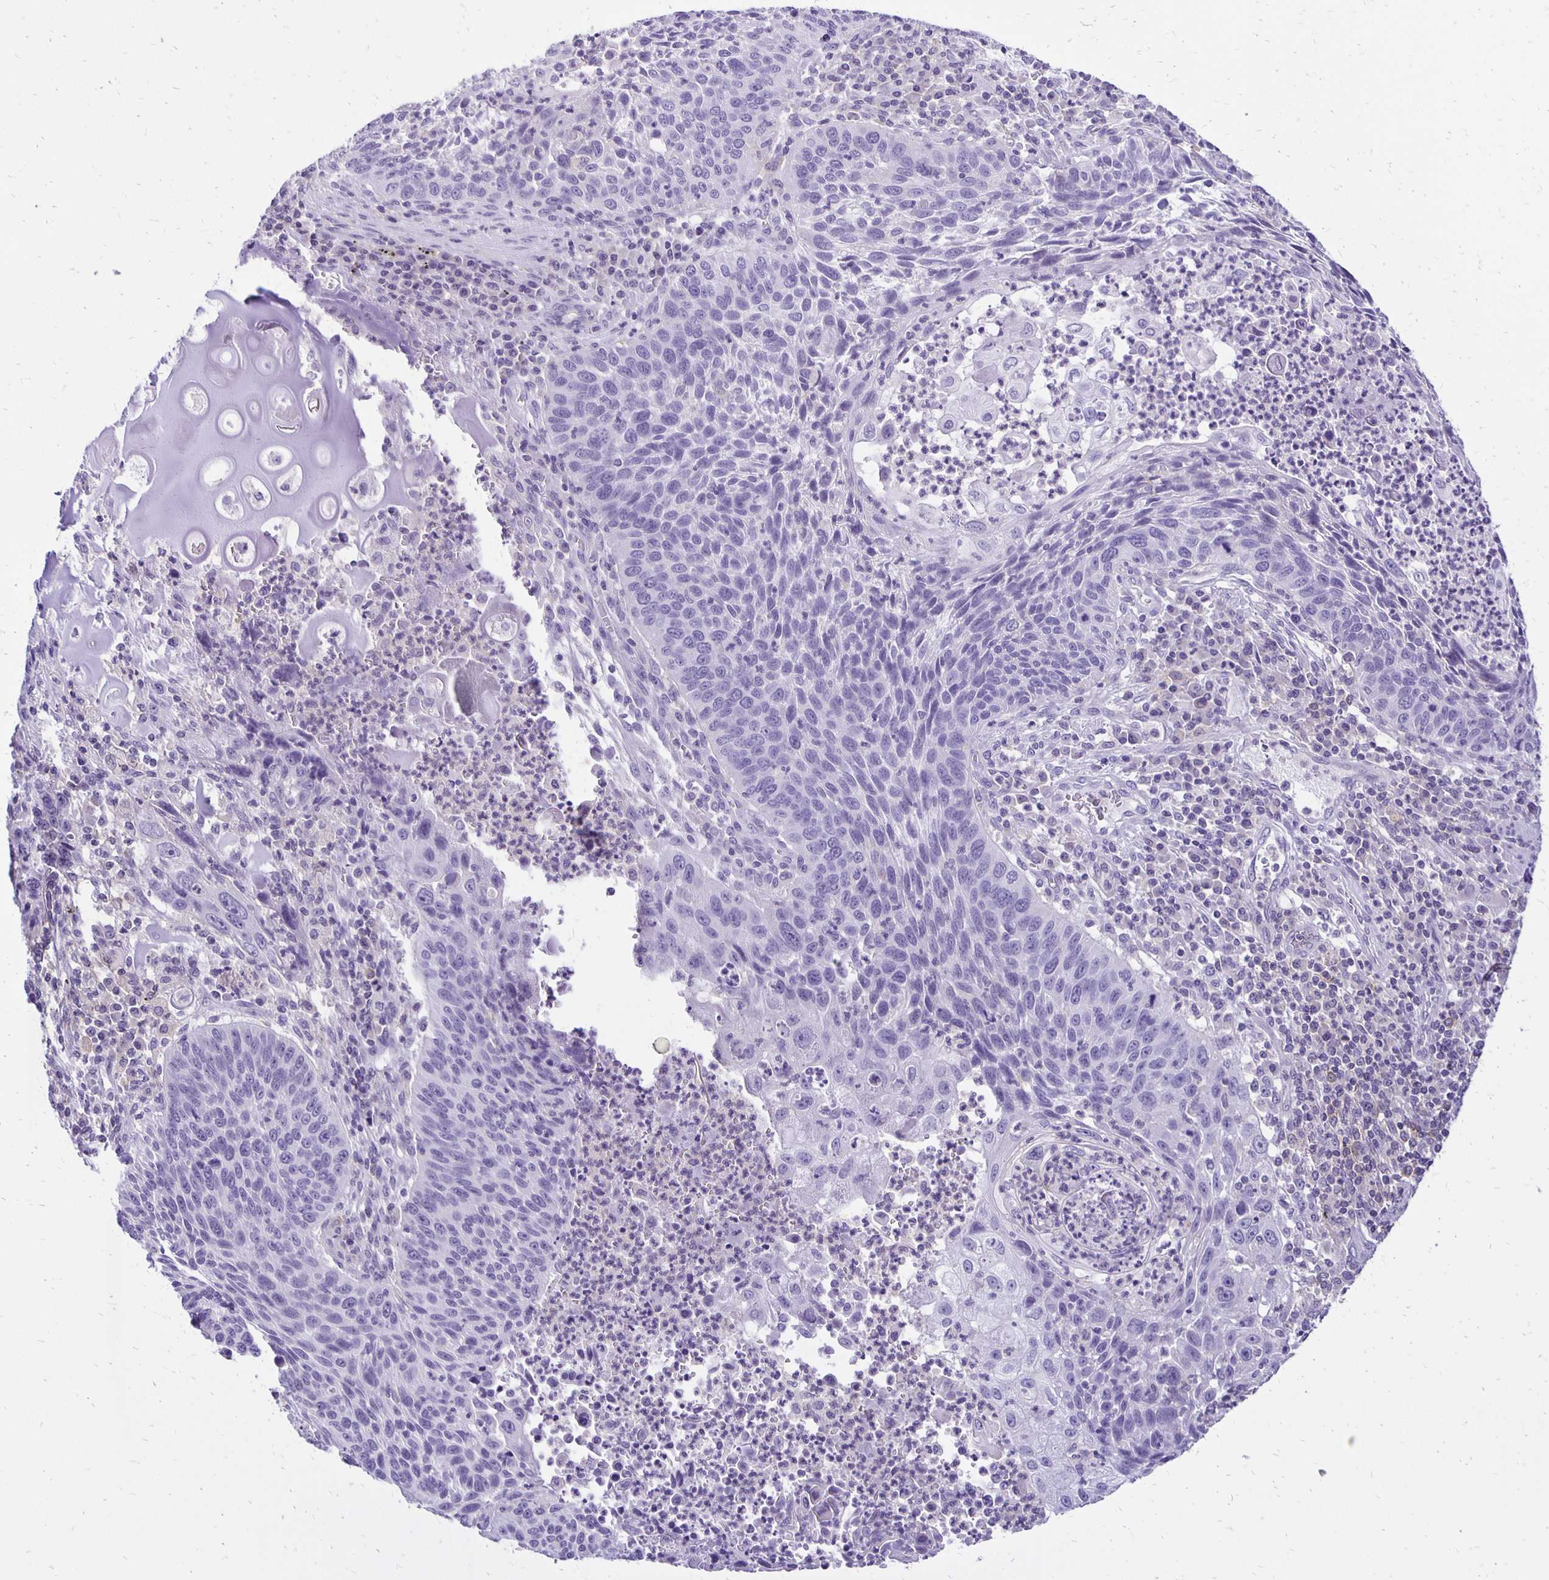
{"staining": {"intensity": "negative", "quantity": "none", "location": "none"}, "tissue": "lung cancer", "cell_type": "Tumor cells", "image_type": "cancer", "snomed": [{"axis": "morphology", "description": "Squamous cell carcinoma, NOS"}, {"axis": "morphology", "description": "Squamous cell carcinoma, metastatic, NOS"}, {"axis": "topography", "description": "Lung"}, {"axis": "topography", "description": "Pleura, NOS"}], "caption": "Immunohistochemical staining of lung cancer exhibits no significant positivity in tumor cells. Brightfield microscopy of immunohistochemistry stained with DAB (brown) and hematoxylin (blue), captured at high magnification.", "gene": "ANKRD45", "patient": {"sex": "male", "age": 72}}